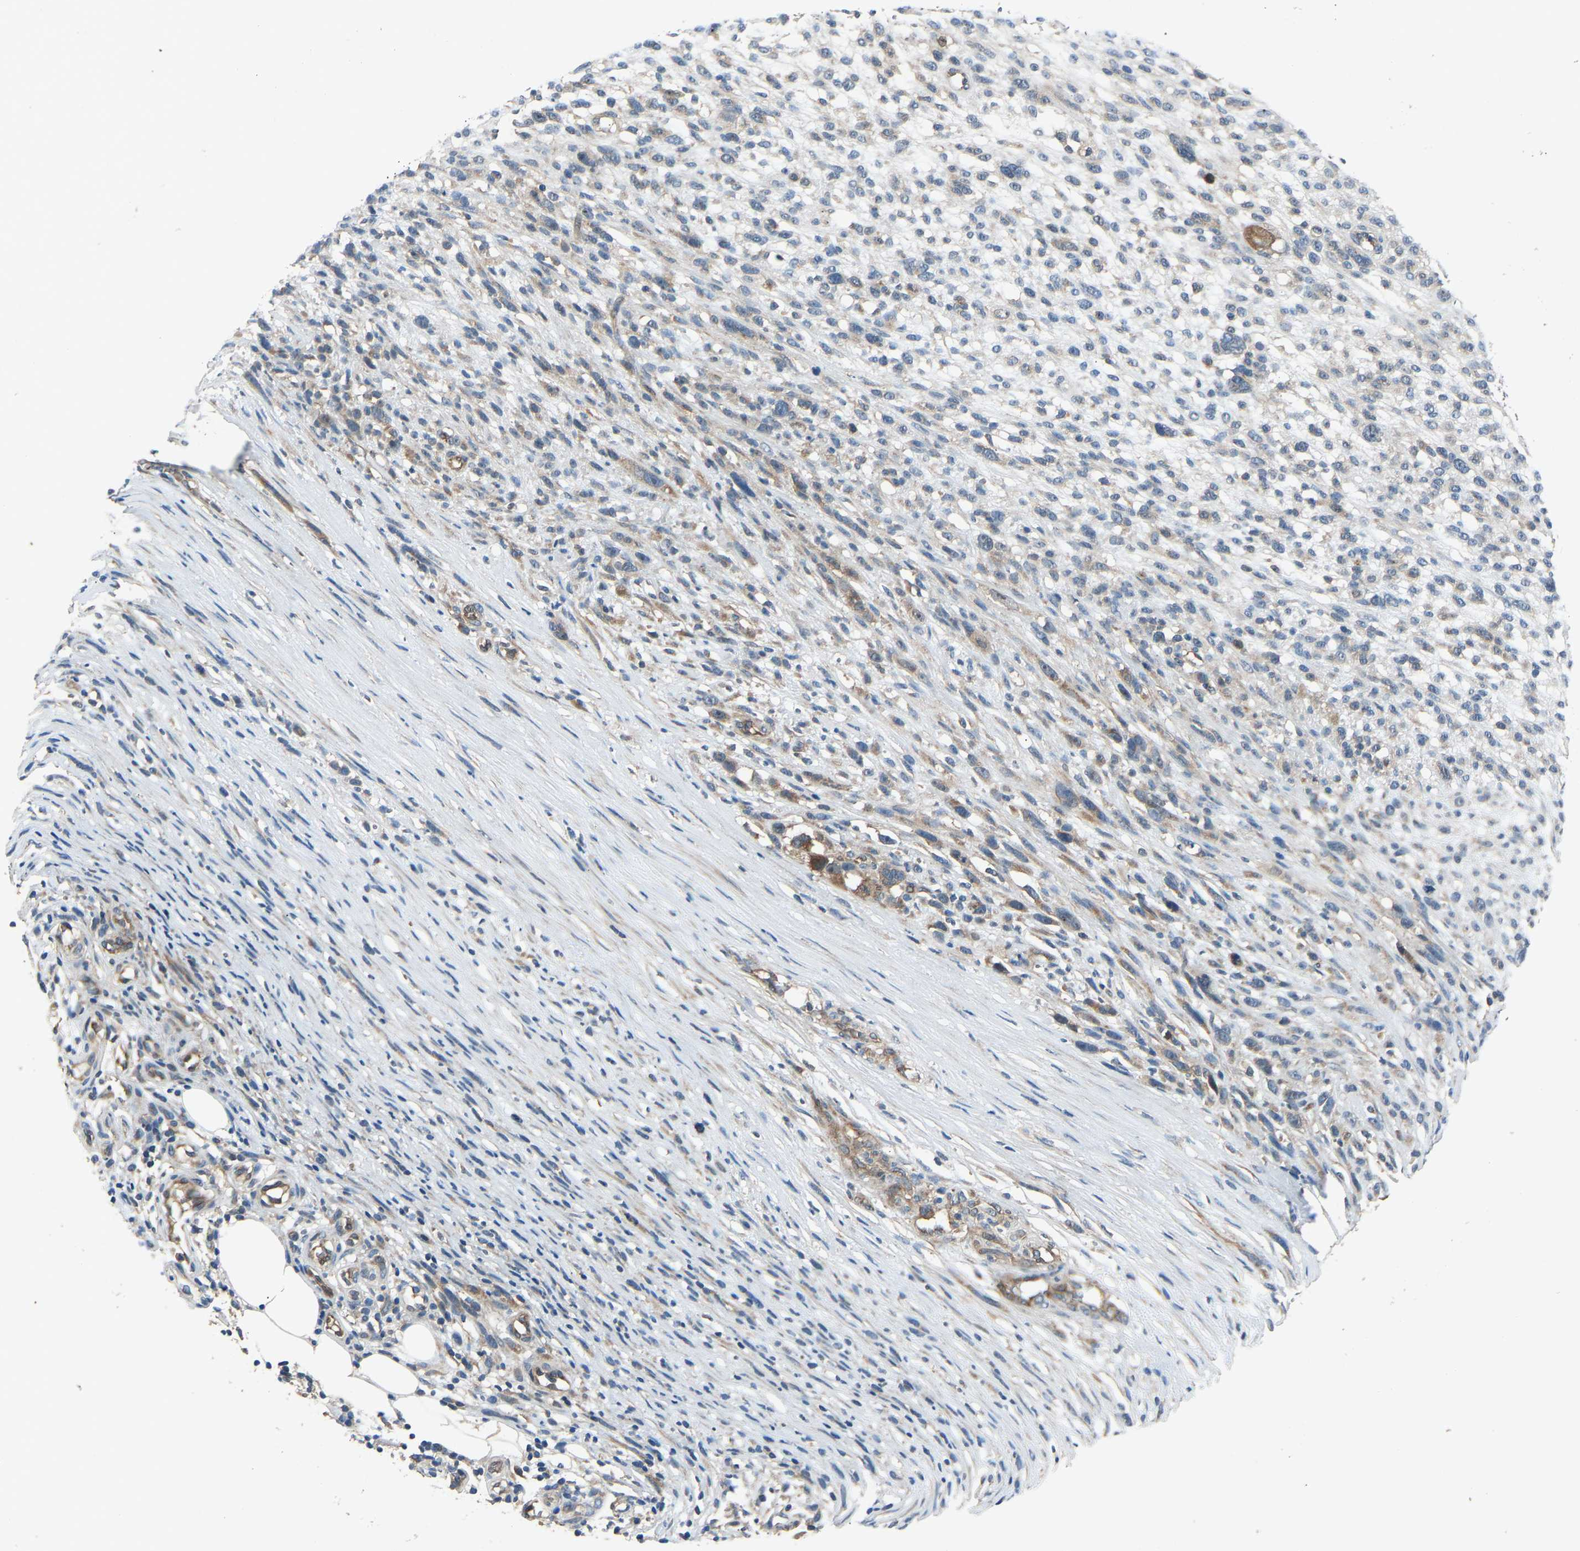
{"staining": {"intensity": "weak", "quantity": "25%-75%", "location": "cytoplasmic/membranous"}, "tissue": "melanoma", "cell_type": "Tumor cells", "image_type": "cancer", "snomed": [{"axis": "morphology", "description": "Malignant melanoma, NOS"}, {"axis": "topography", "description": "Skin"}], "caption": "This is an image of immunohistochemistry staining of melanoma, which shows weak expression in the cytoplasmic/membranous of tumor cells.", "gene": "GAS2L1", "patient": {"sex": "female", "age": 55}}